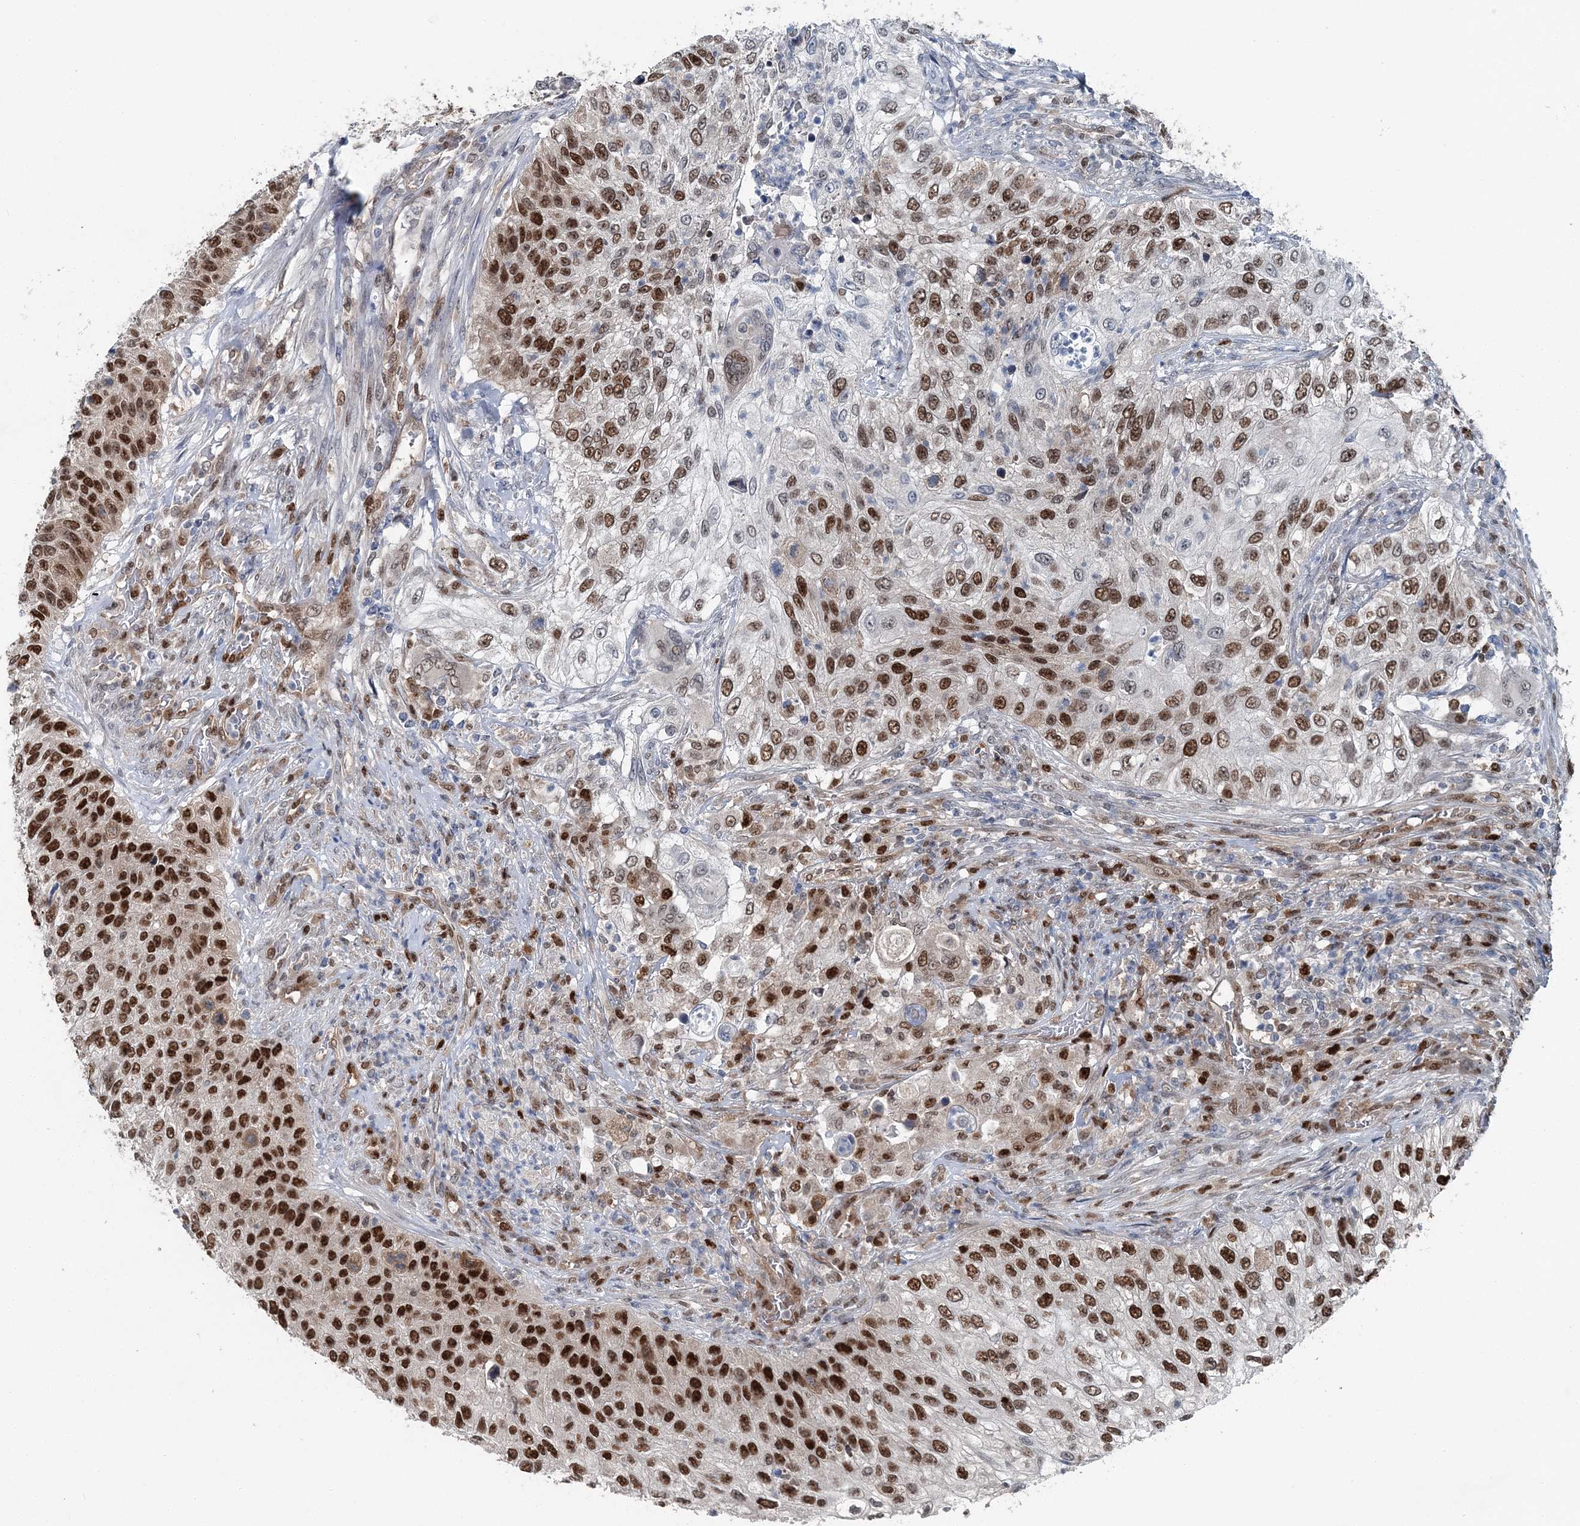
{"staining": {"intensity": "strong", "quantity": ">75%", "location": "nuclear"}, "tissue": "urothelial cancer", "cell_type": "Tumor cells", "image_type": "cancer", "snomed": [{"axis": "morphology", "description": "Urothelial carcinoma, High grade"}, {"axis": "topography", "description": "Urinary bladder"}], "caption": "Immunohistochemistry of human urothelial cancer reveals high levels of strong nuclear expression in about >75% of tumor cells.", "gene": "HAT1", "patient": {"sex": "female", "age": 60}}